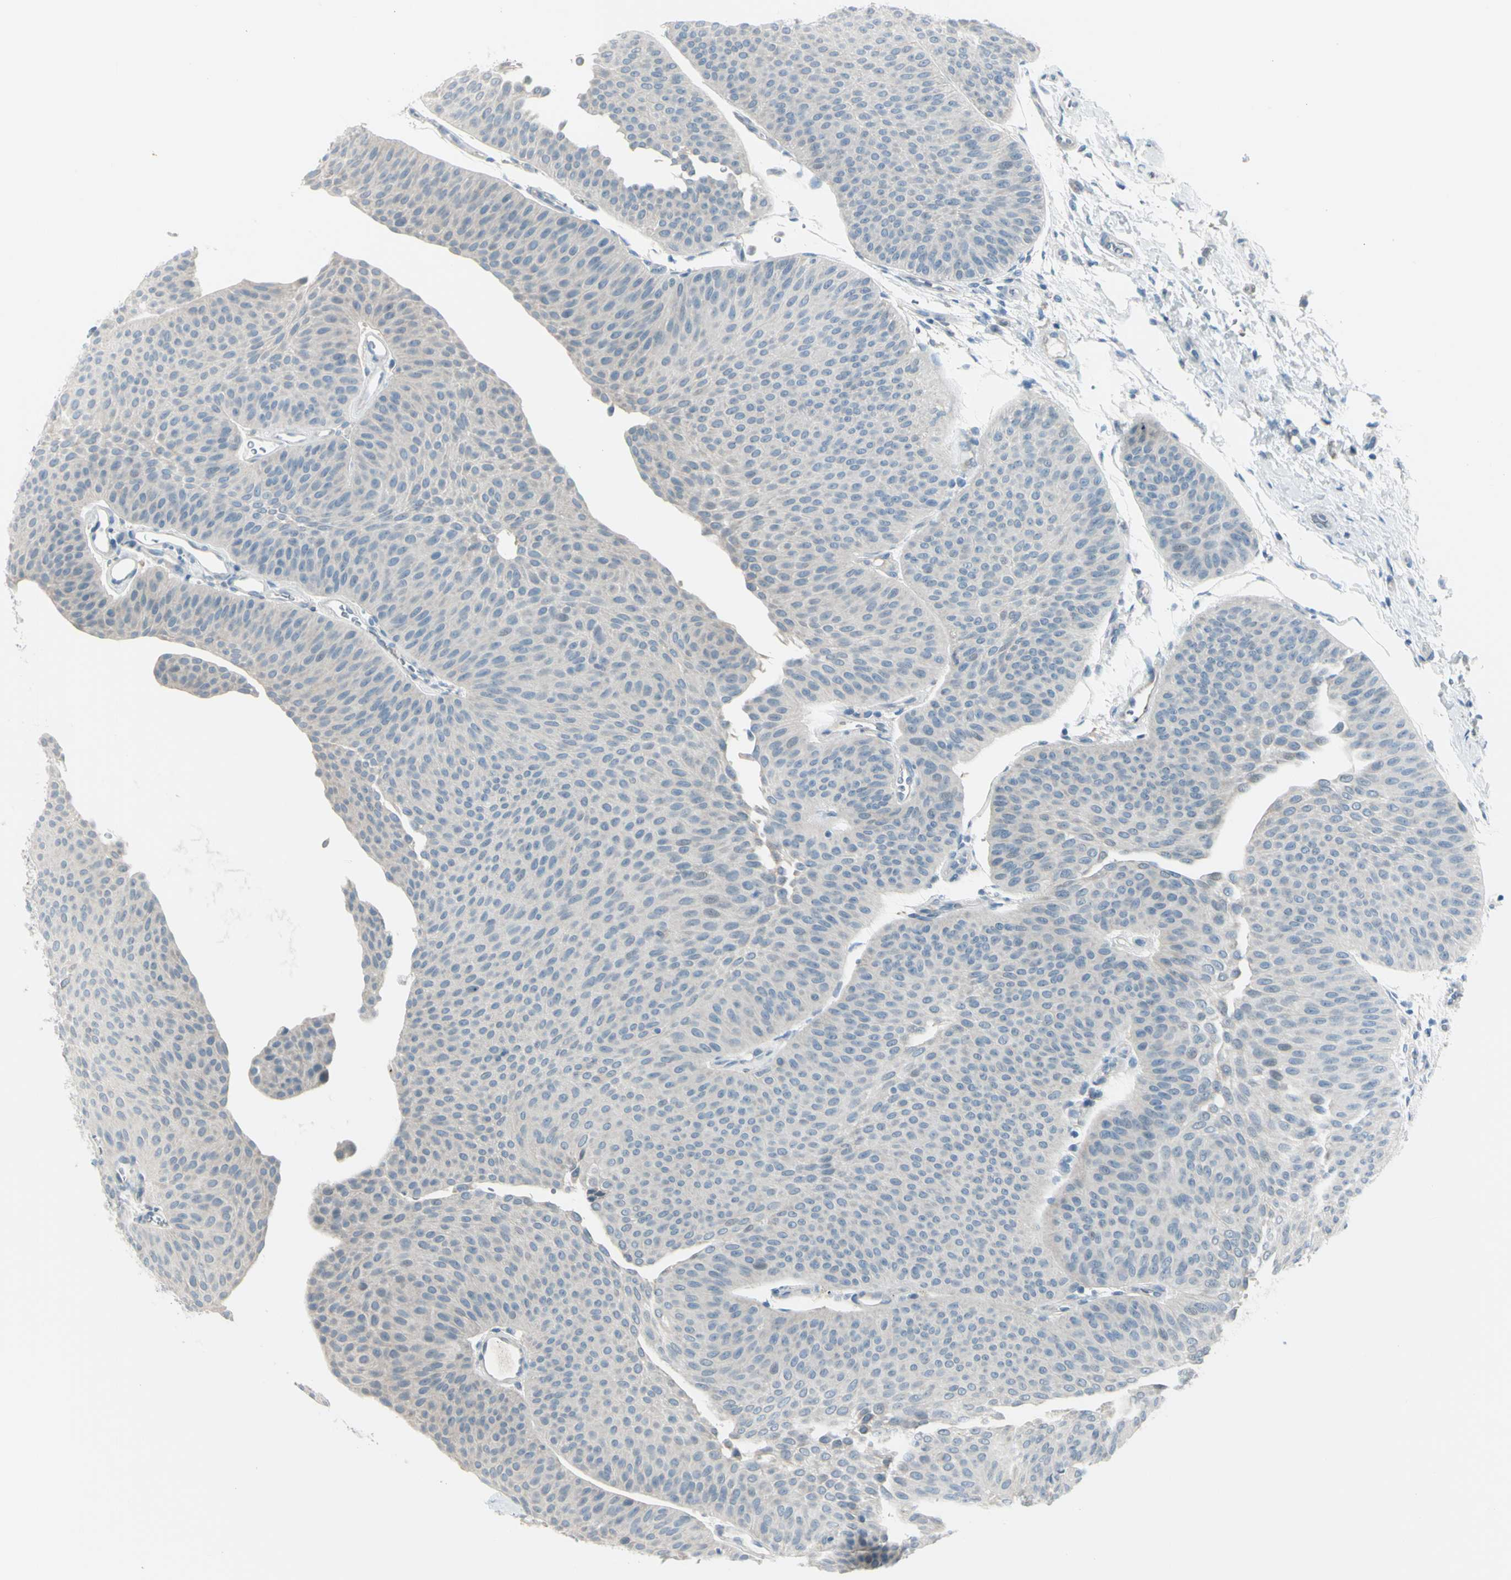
{"staining": {"intensity": "weak", "quantity": "<25%", "location": "cytoplasmic/membranous"}, "tissue": "urothelial cancer", "cell_type": "Tumor cells", "image_type": "cancer", "snomed": [{"axis": "morphology", "description": "Urothelial carcinoma, Low grade"}, {"axis": "topography", "description": "Urinary bladder"}], "caption": "DAB immunohistochemical staining of human urothelial cancer demonstrates no significant expression in tumor cells.", "gene": "GPR34", "patient": {"sex": "female", "age": 60}}